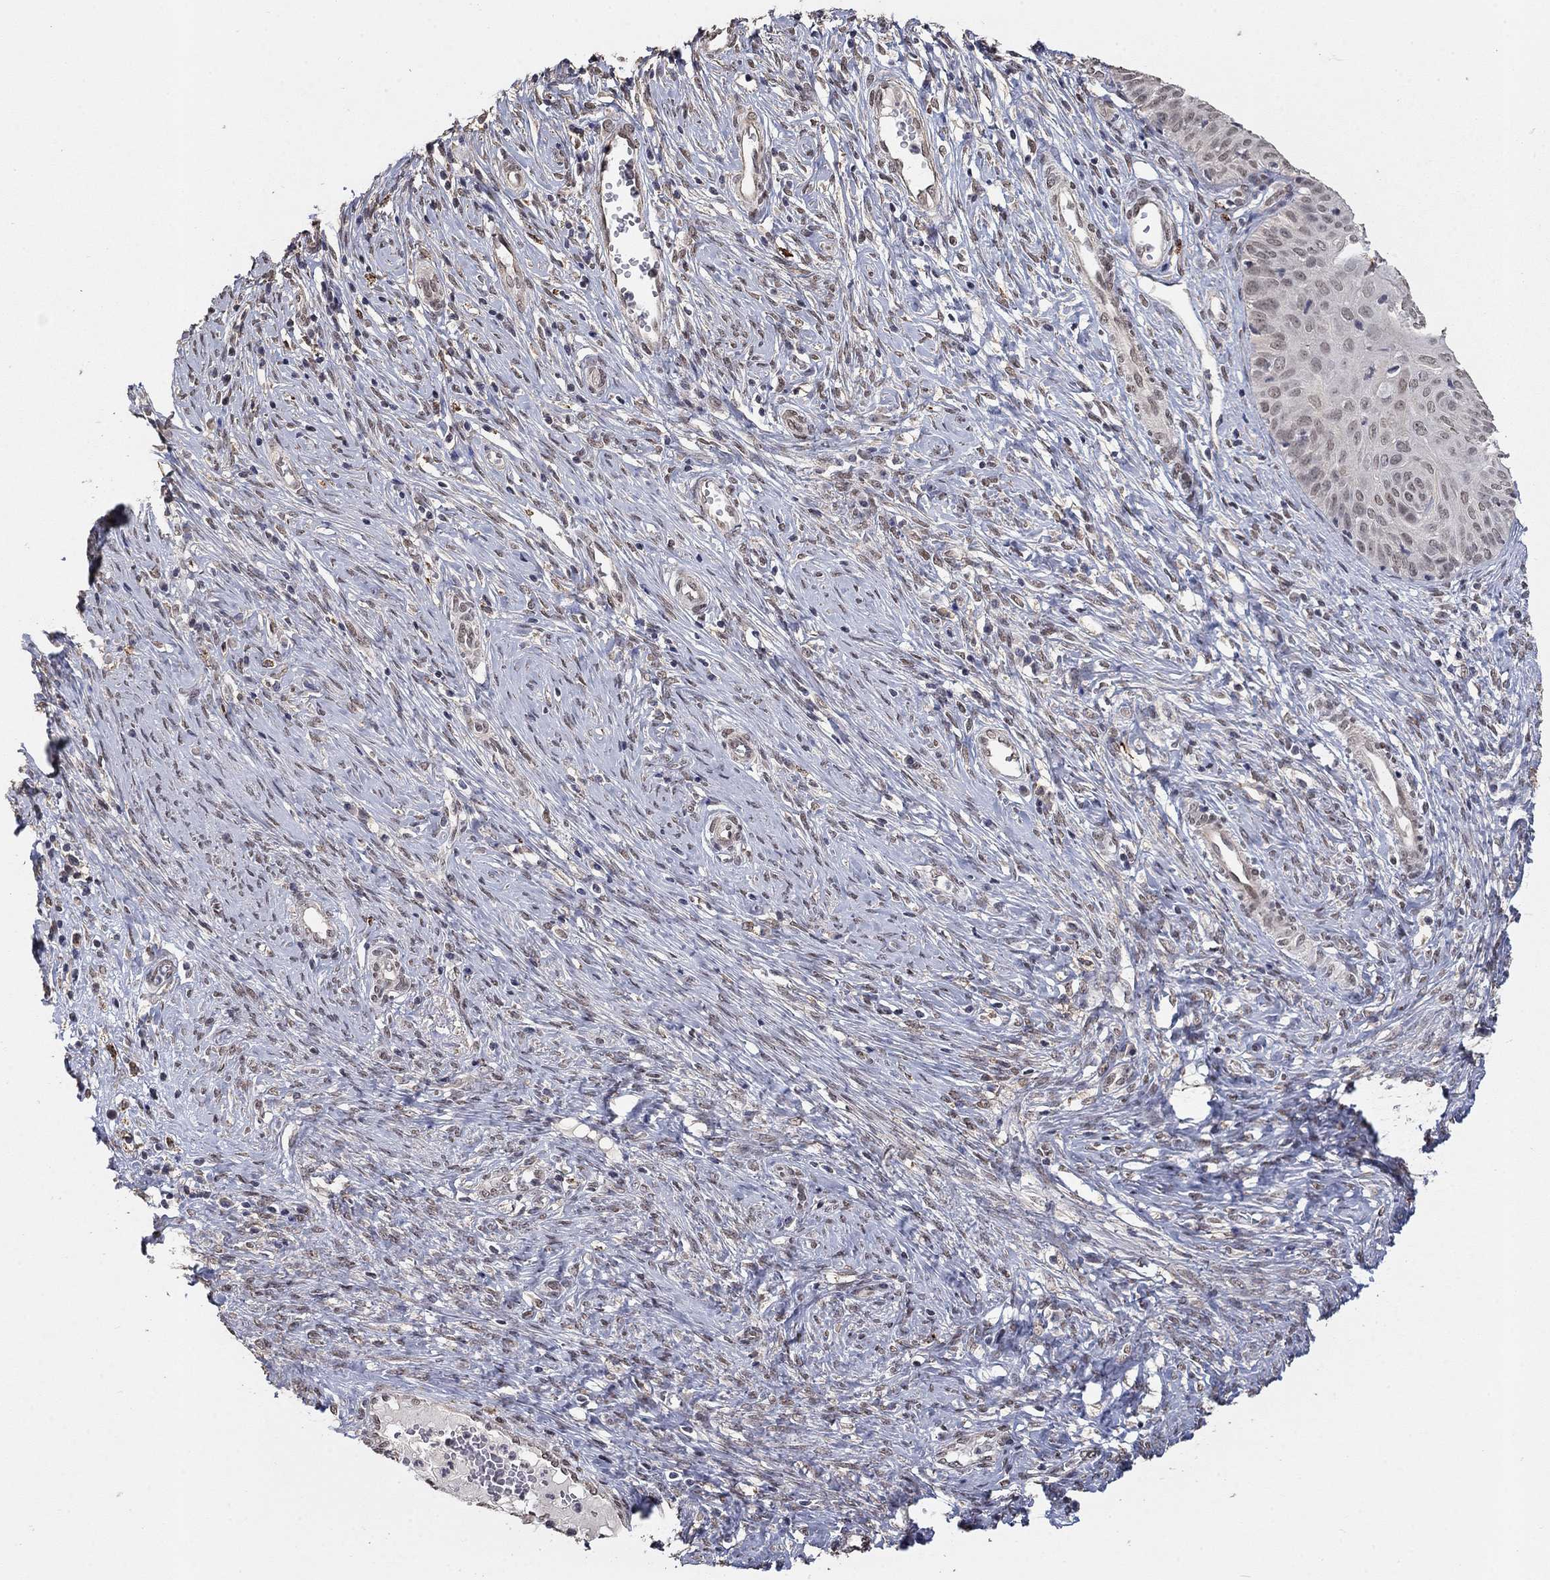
{"staining": {"intensity": "negative", "quantity": "none", "location": "none"}, "tissue": "cervical cancer", "cell_type": "Tumor cells", "image_type": "cancer", "snomed": [{"axis": "morphology", "description": "Normal tissue, NOS"}, {"axis": "morphology", "description": "Squamous cell carcinoma, NOS"}, {"axis": "topography", "description": "Cervix"}], "caption": "Protein analysis of cervical squamous cell carcinoma displays no significant staining in tumor cells. (DAB (3,3'-diaminobenzidine) immunohistochemistry with hematoxylin counter stain).", "gene": "GRIA3", "patient": {"sex": "female", "age": 39}}